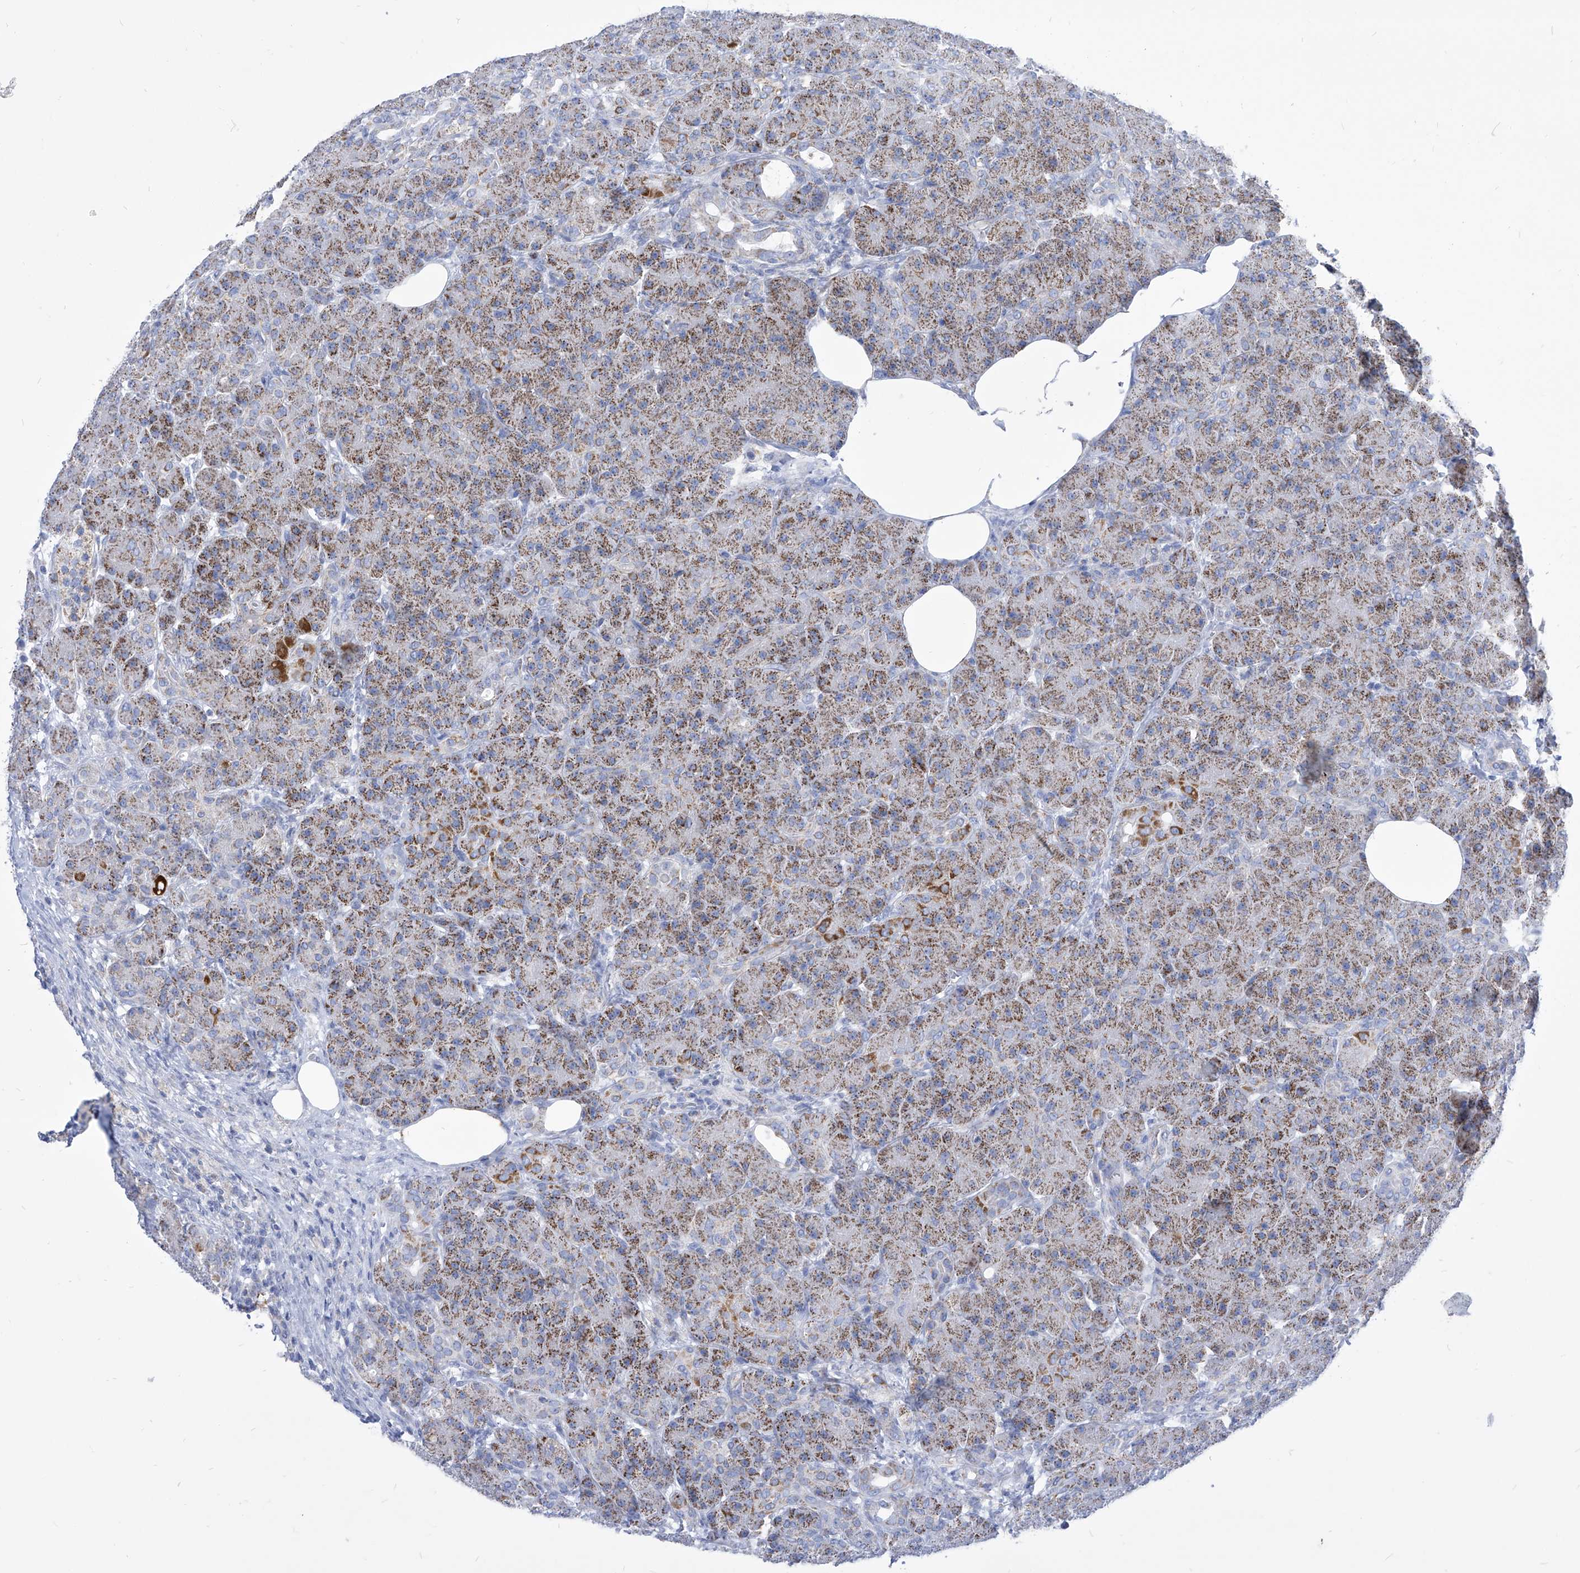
{"staining": {"intensity": "moderate", "quantity": ">75%", "location": "cytoplasmic/membranous"}, "tissue": "pancreas", "cell_type": "Exocrine glandular cells", "image_type": "normal", "snomed": [{"axis": "morphology", "description": "Normal tissue, NOS"}, {"axis": "topography", "description": "Pancreas"}], "caption": "This photomicrograph displays immunohistochemistry staining of normal pancreas, with medium moderate cytoplasmic/membranous expression in approximately >75% of exocrine glandular cells.", "gene": "COQ3", "patient": {"sex": "male", "age": 63}}